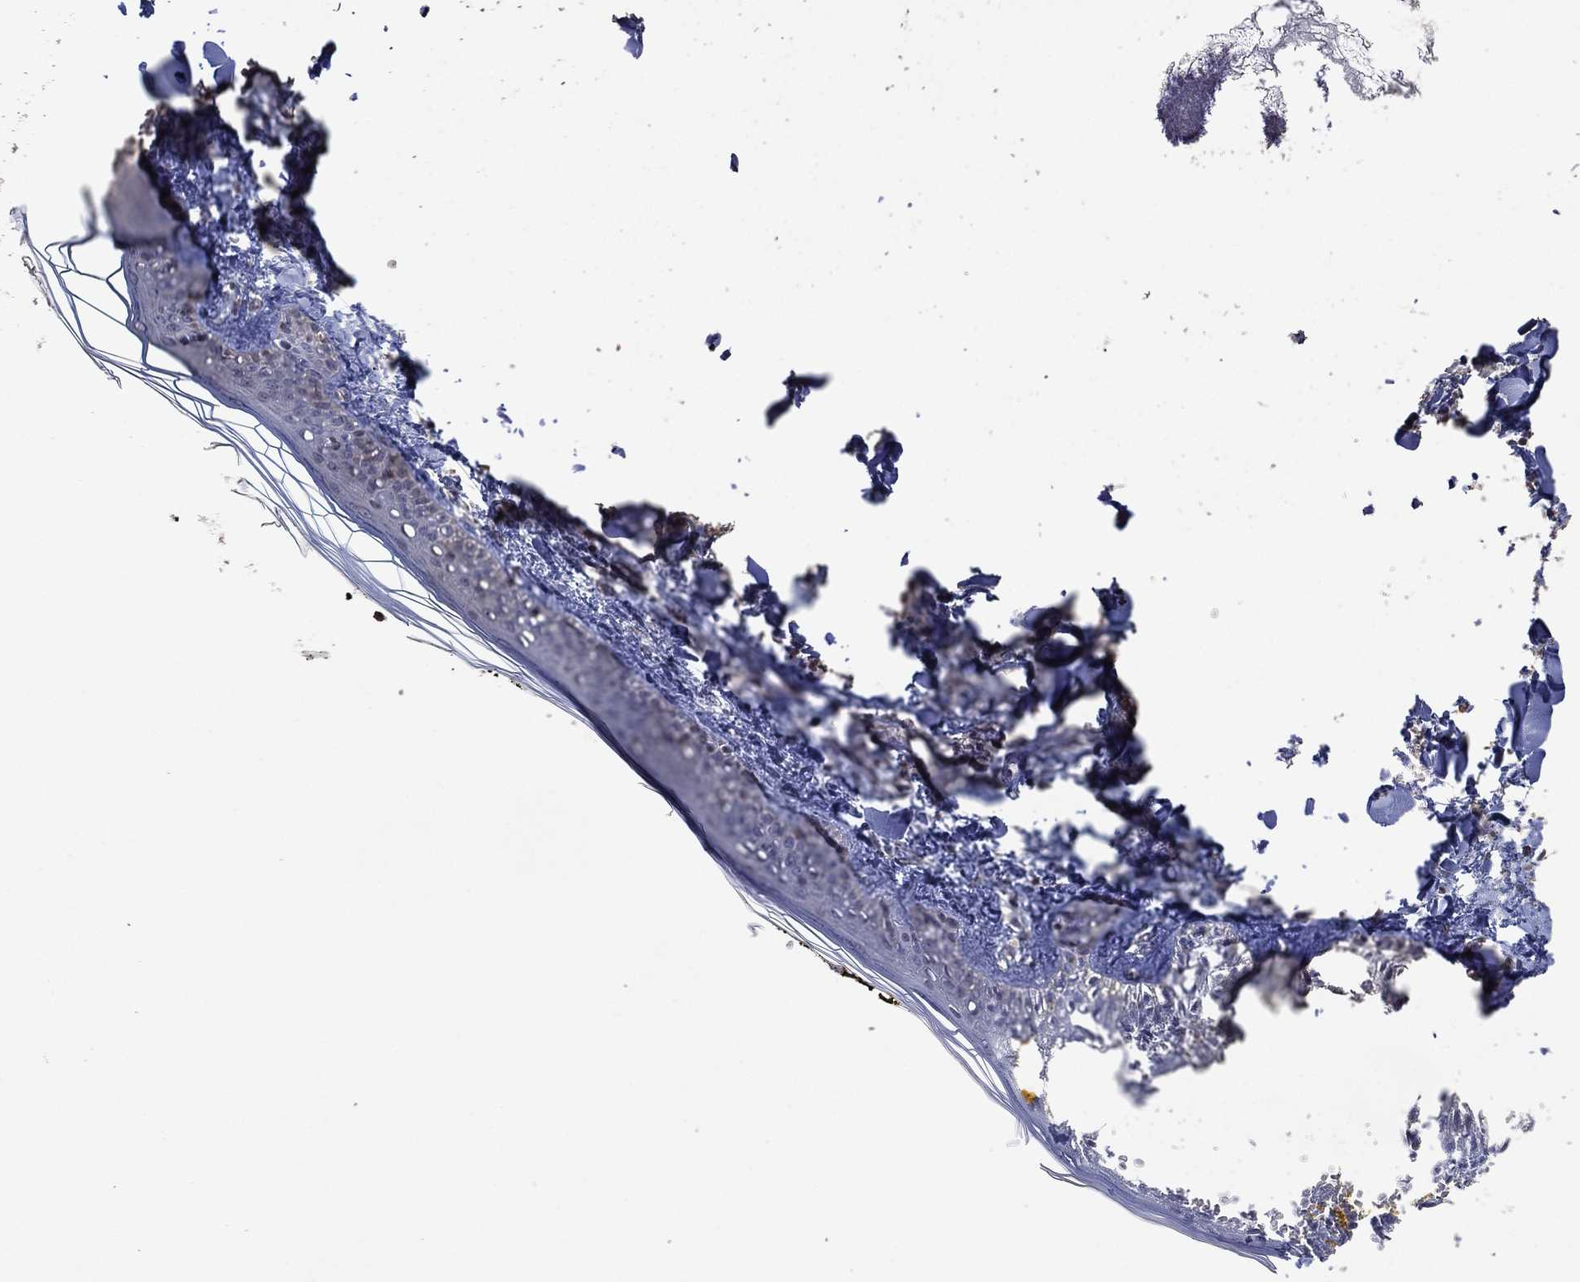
{"staining": {"intensity": "negative", "quantity": "none", "location": "none"}, "tissue": "skin", "cell_type": "Fibroblasts", "image_type": "normal", "snomed": [{"axis": "morphology", "description": "Normal tissue, NOS"}, {"axis": "topography", "description": "Skin"}], "caption": "A high-resolution photomicrograph shows immunohistochemistry (IHC) staining of unremarkable skin, which exhibits no significant expression in fibroblasts.", "gene": "ADPRHL1", "patient": {"sex": "male", "age": 76}}